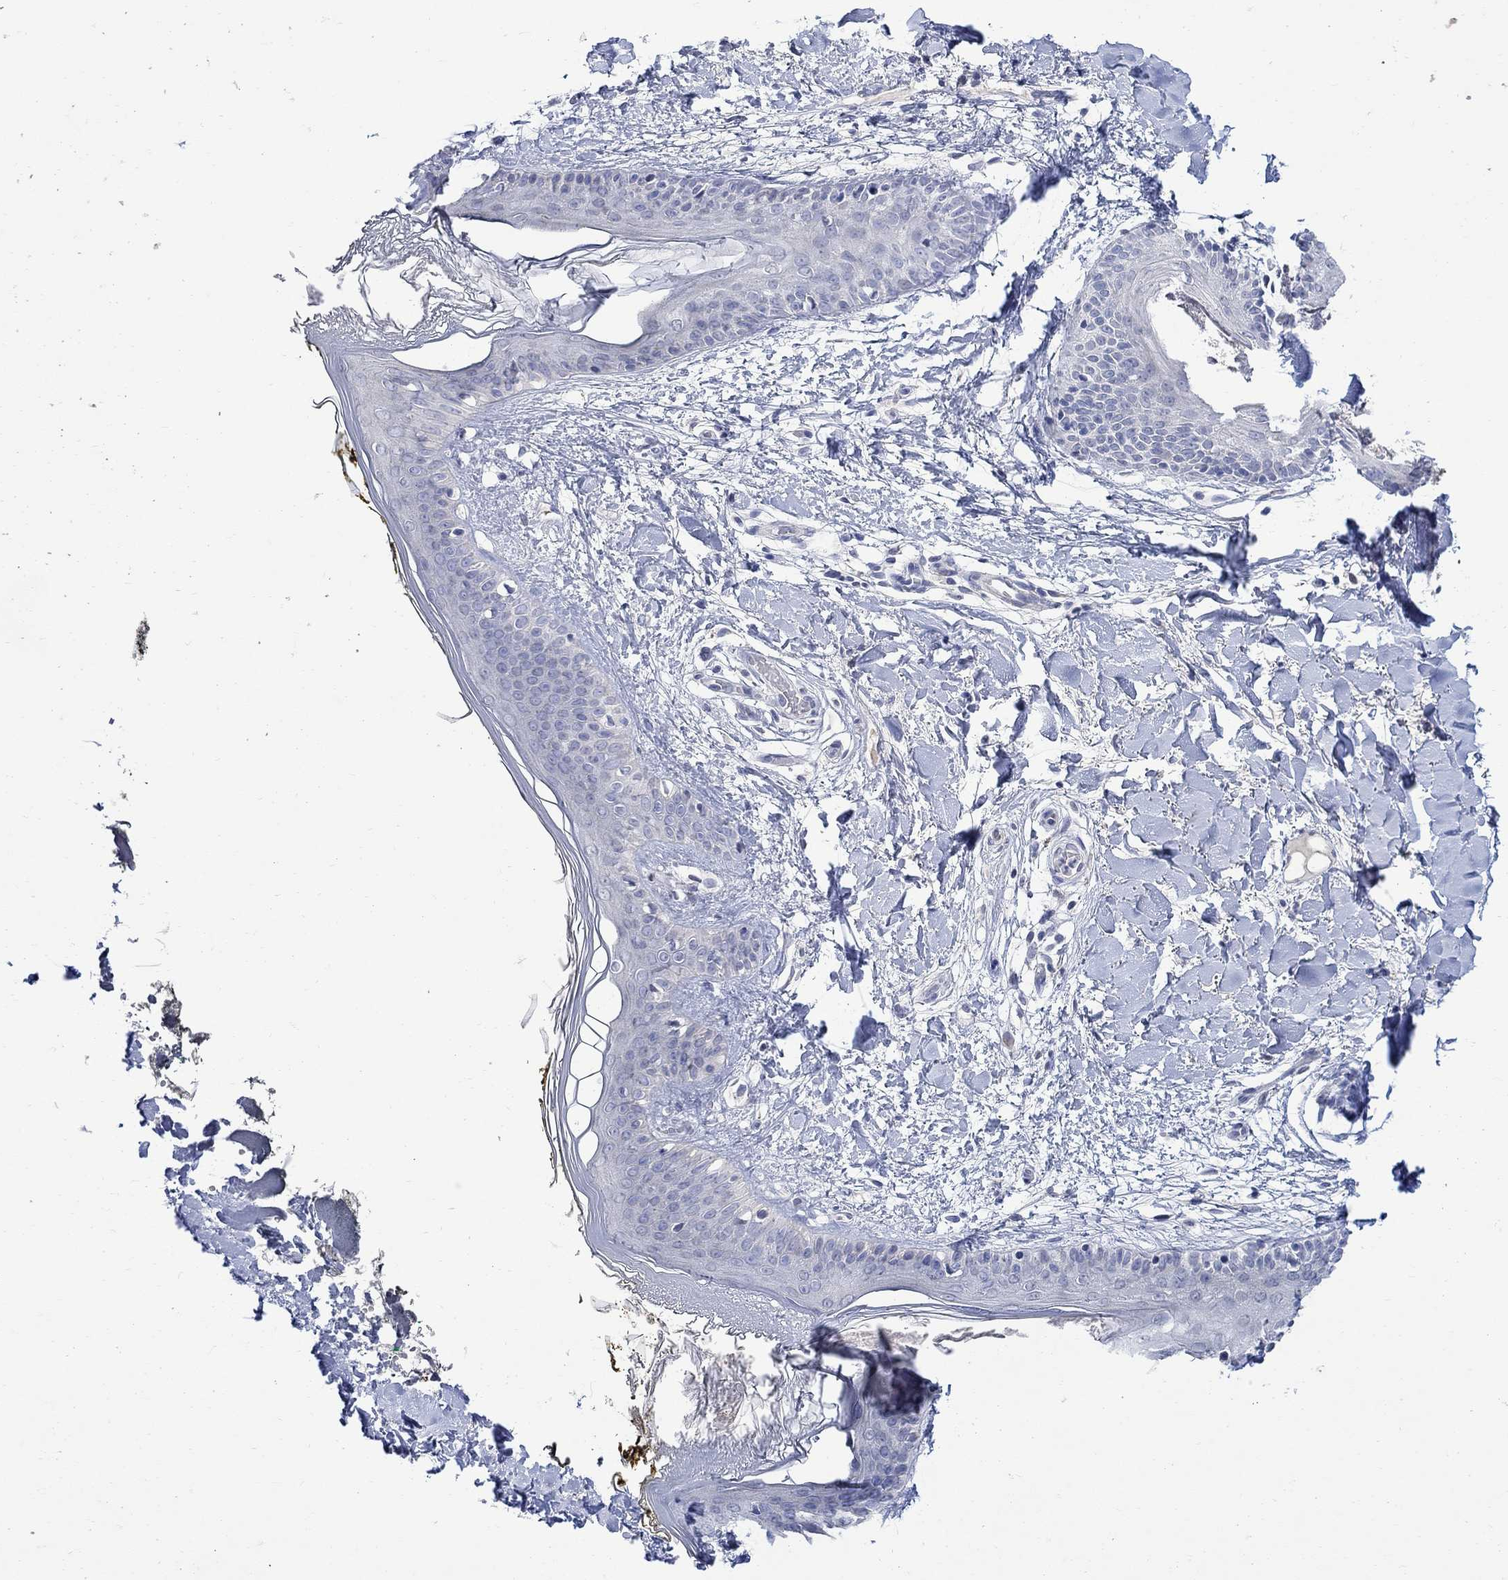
{"staining": {"intensity": "negative", "quantity": "none", "location": "none"}, "tissue": "skin", "cell_type": "Fibroblasts", "image_type": "normal", "snomed": [{"axis": "morphology", "description": "Normal tissue, NOS"}, {"axis": "topography", "description": "Skin"}], "caption": "This is a micrograph of IHC staining of normal skin, which shows no positivity in fibroblasts.", "gene": "DLK1", "patient": {"sex": "female", "age": 34}}